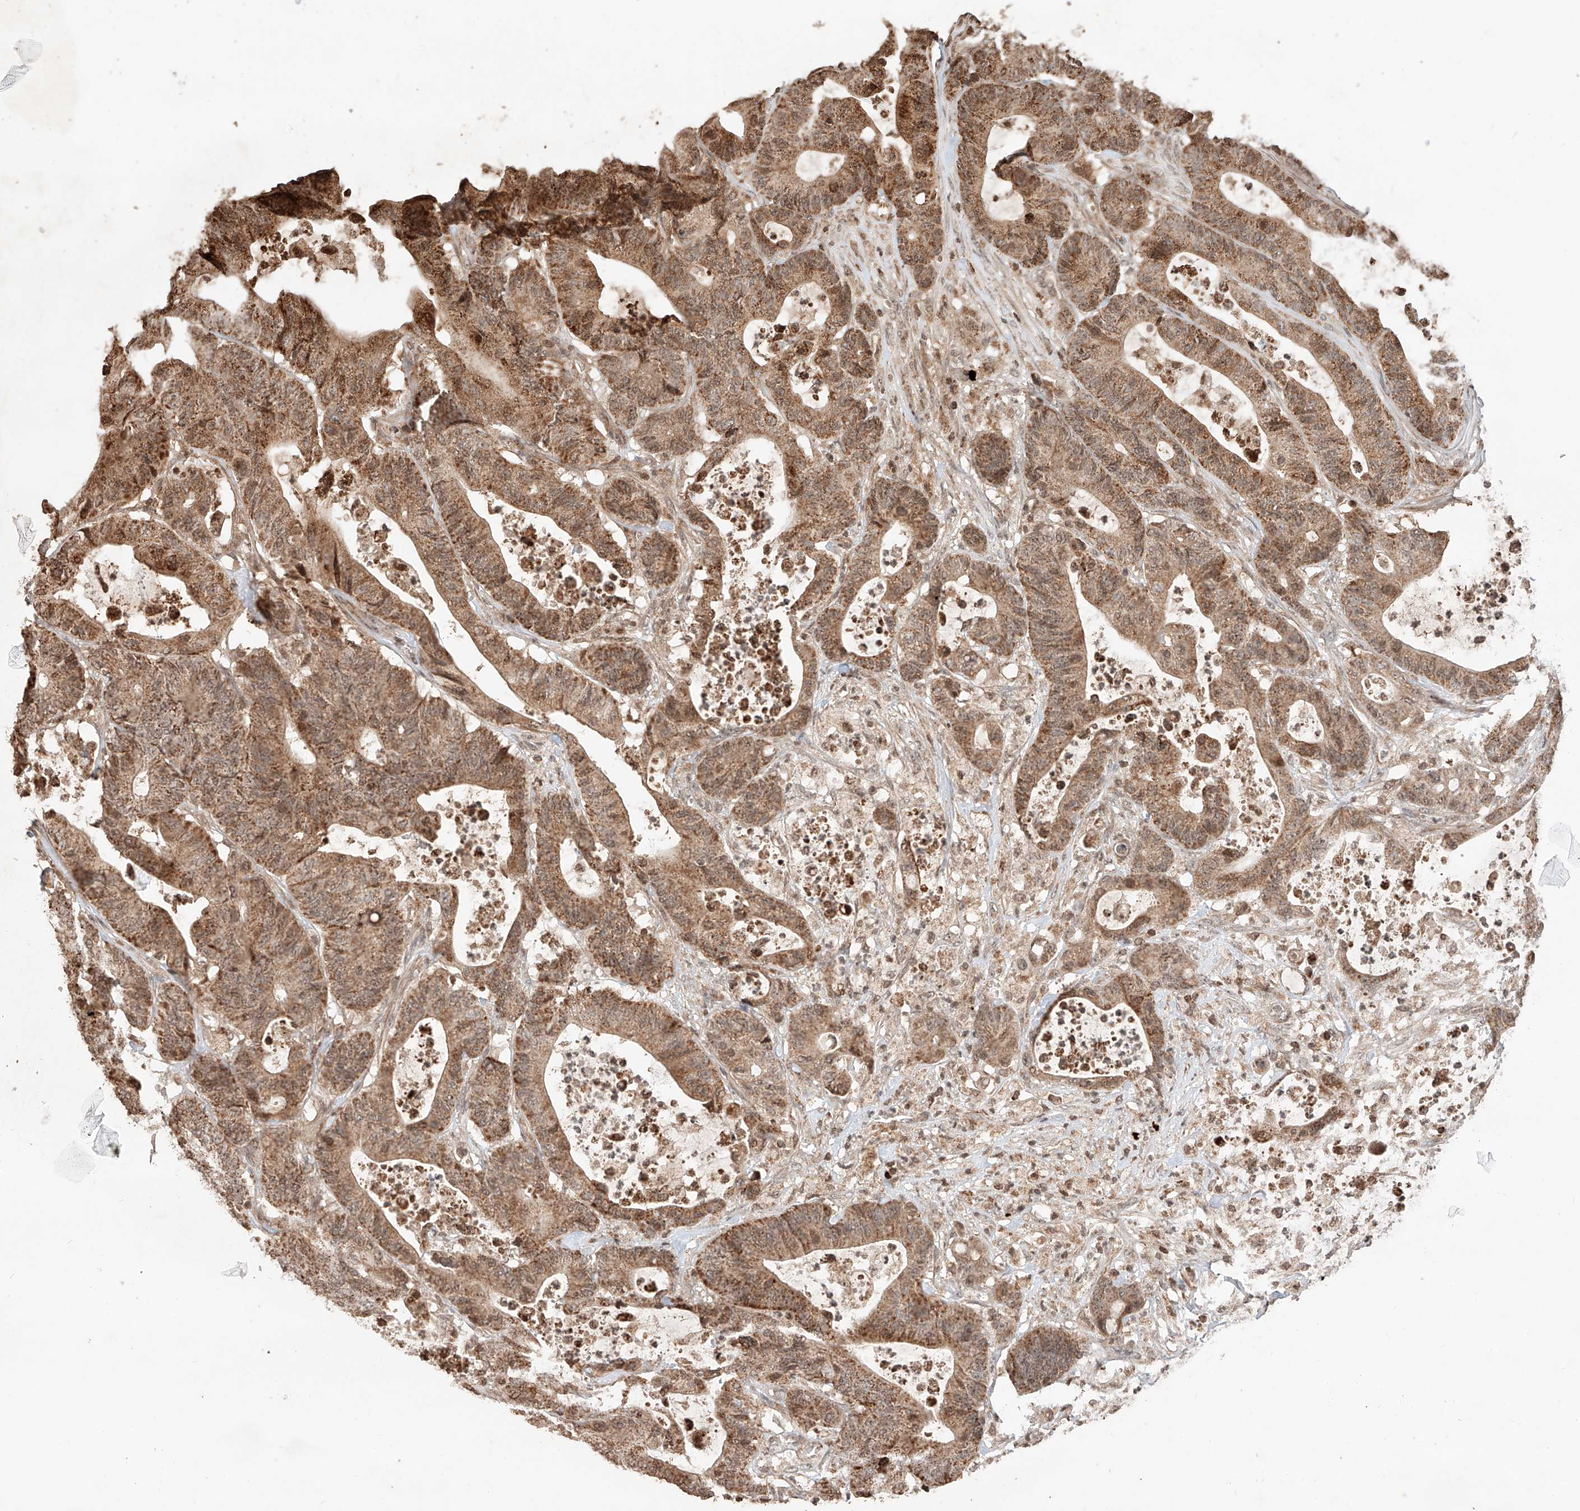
{"staining": {"intensity": "moderate", "quantity": ">75%", "location": "cytoplasmic/membranous"}, "tissue": "colorectal cancer", "cell_type": "Tumor cells", "image_type": "cancer", "snomed": [{"axis": "morphology", "description": "Adenocarcinoma, NOS"}, {"axis": "topography", "description": "Colon"}], "caption": "Adenocarcinoma (colorectal) stained for a protein reveals moderate cytoplasmic/membranous positivity in tumor cells.", "gene": "ARHGAP33", "patient": {"sex": "female", "age": 84}}